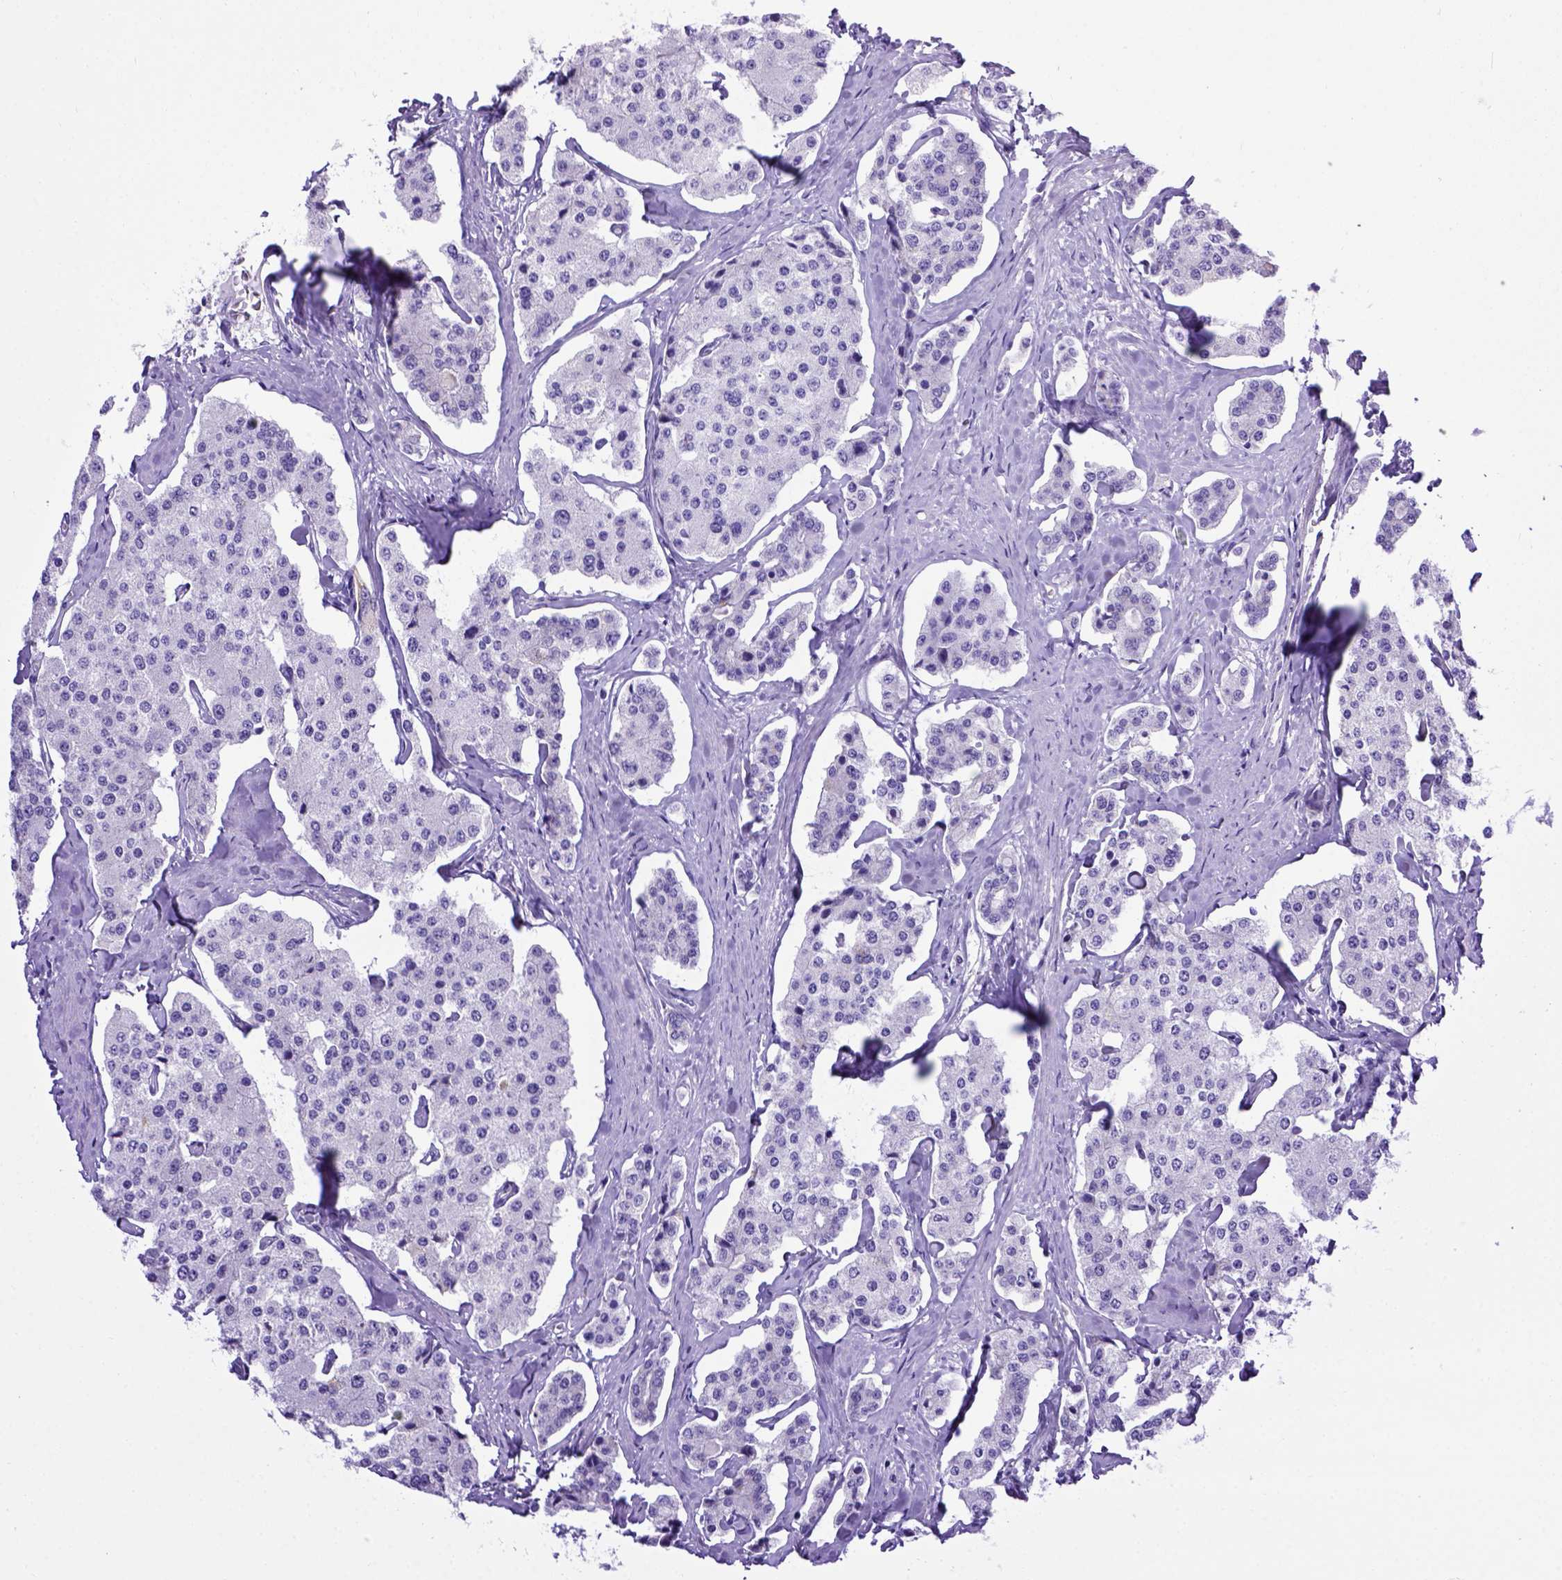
{"staining": {"intensity": "negative", "quantity": "none", "location": "none"}, "tissue": "carcinoid", "cell_type": "Tumor cells", "image_type": "cancer", "snomed": [{"axis": "morphology", "description": "Carcinoid, malignant, NOS"}, {"axis": "topography", "description": "Small intestine"}], "caption": "Tumor cells are negative for protein expression in human malignant carcinoid. (Stains: DAB IHC with hematoxylin counter stain, Microscopy: brightfield microscopy at high magnification).", "gene": "ADAM12", "patient": {"sex": "female", "age": 65}}